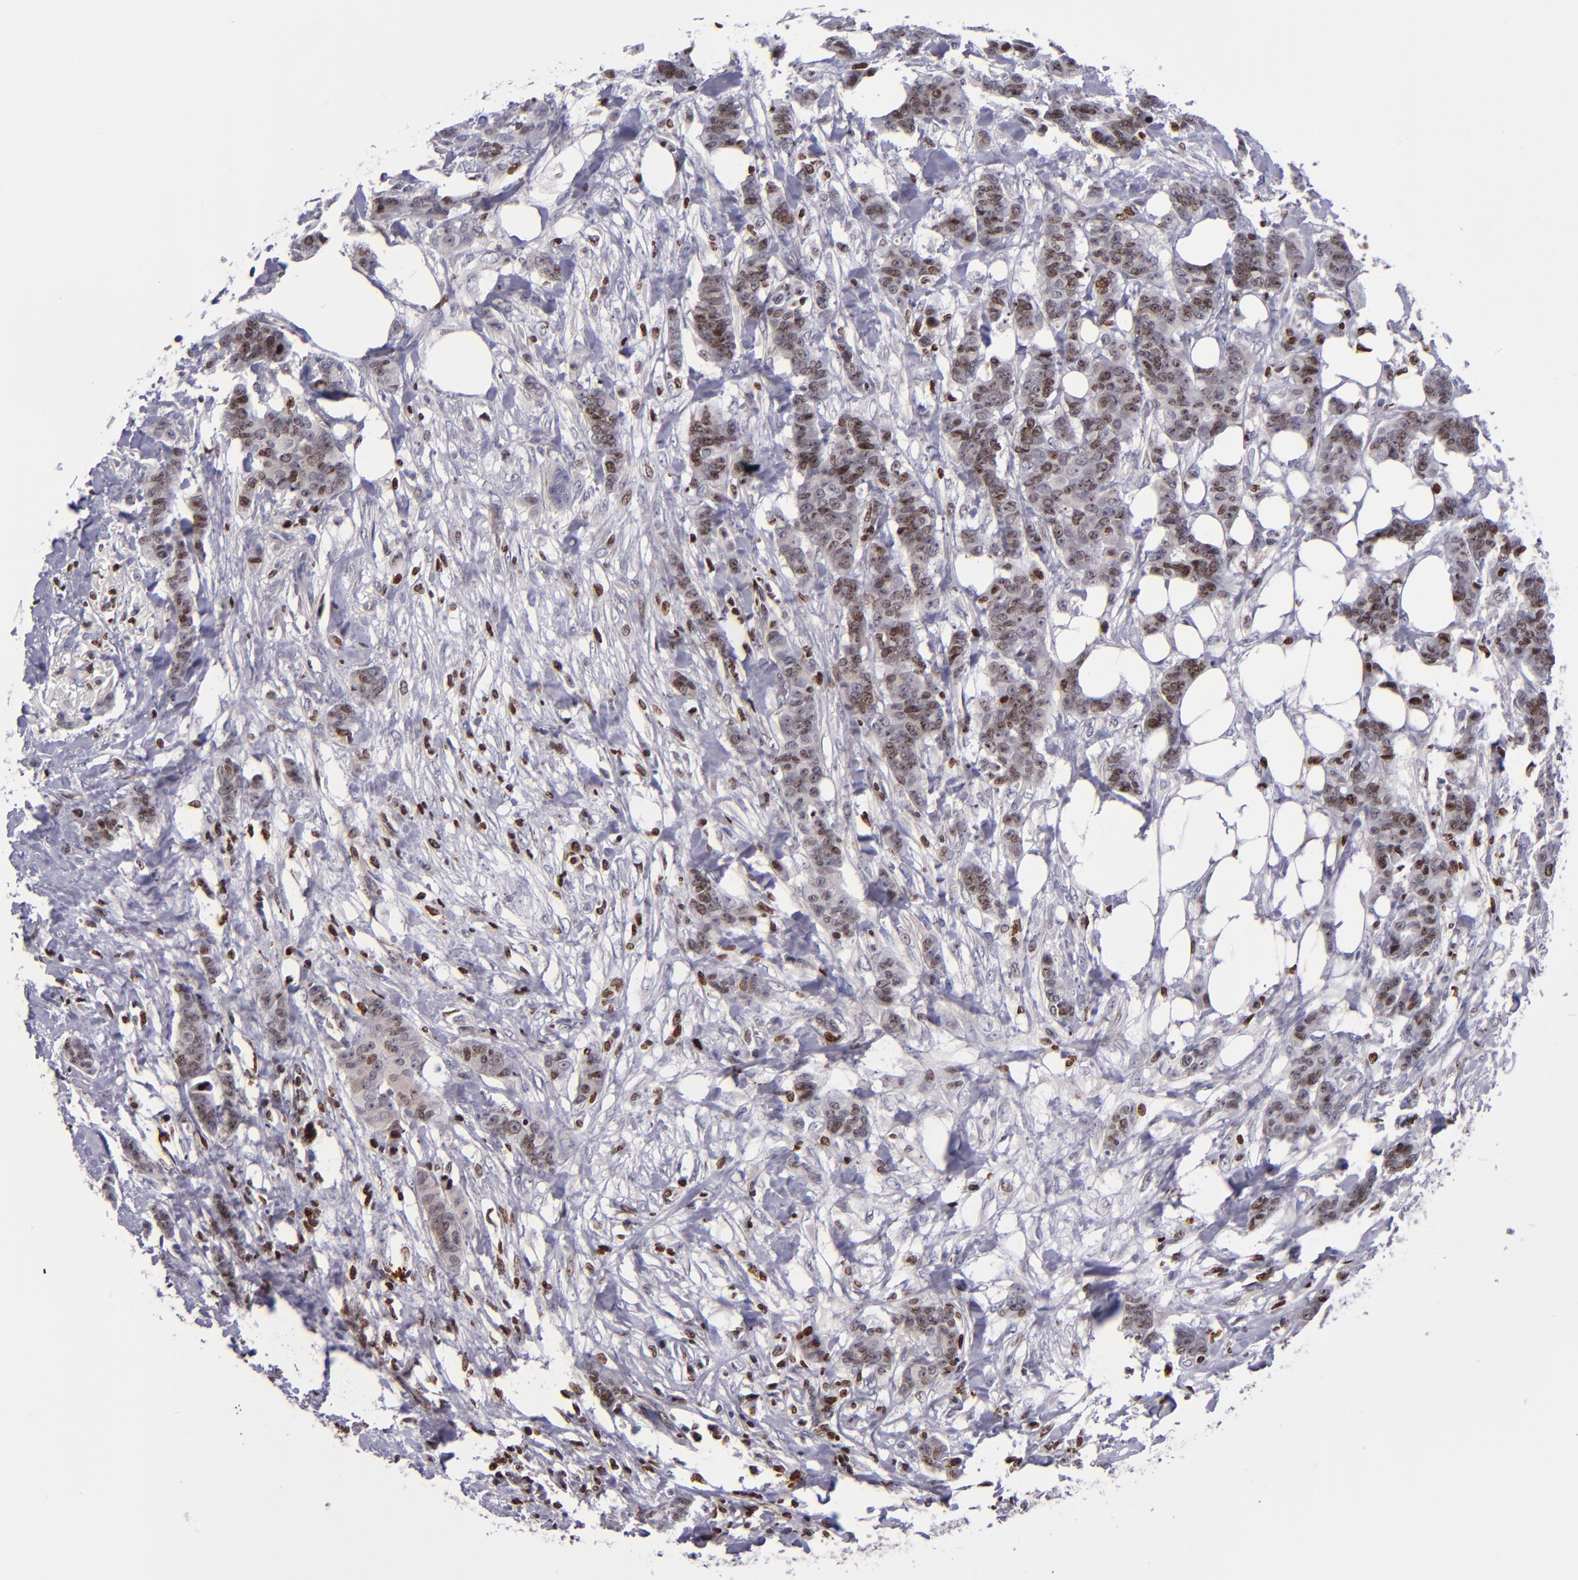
{"staining": {"intensity": "moderate", "quantity": ">75%", "location": "nuclear"}, "tissue": "breast cancer", "cell_type": "Tumor cells", "image_type": "cancer", "snomed": [{"axis": "morphology", "description": "Duct carcinoma"}, {"axis": "topography", "description": "Breast"}], "caption": "Moderate nuclear protein positivity is identified in about >75% of tumor cells in intraductal carcinoma (breast).", "gene": "CDKL5", "patient": {"sex": "female", "age": 40}}